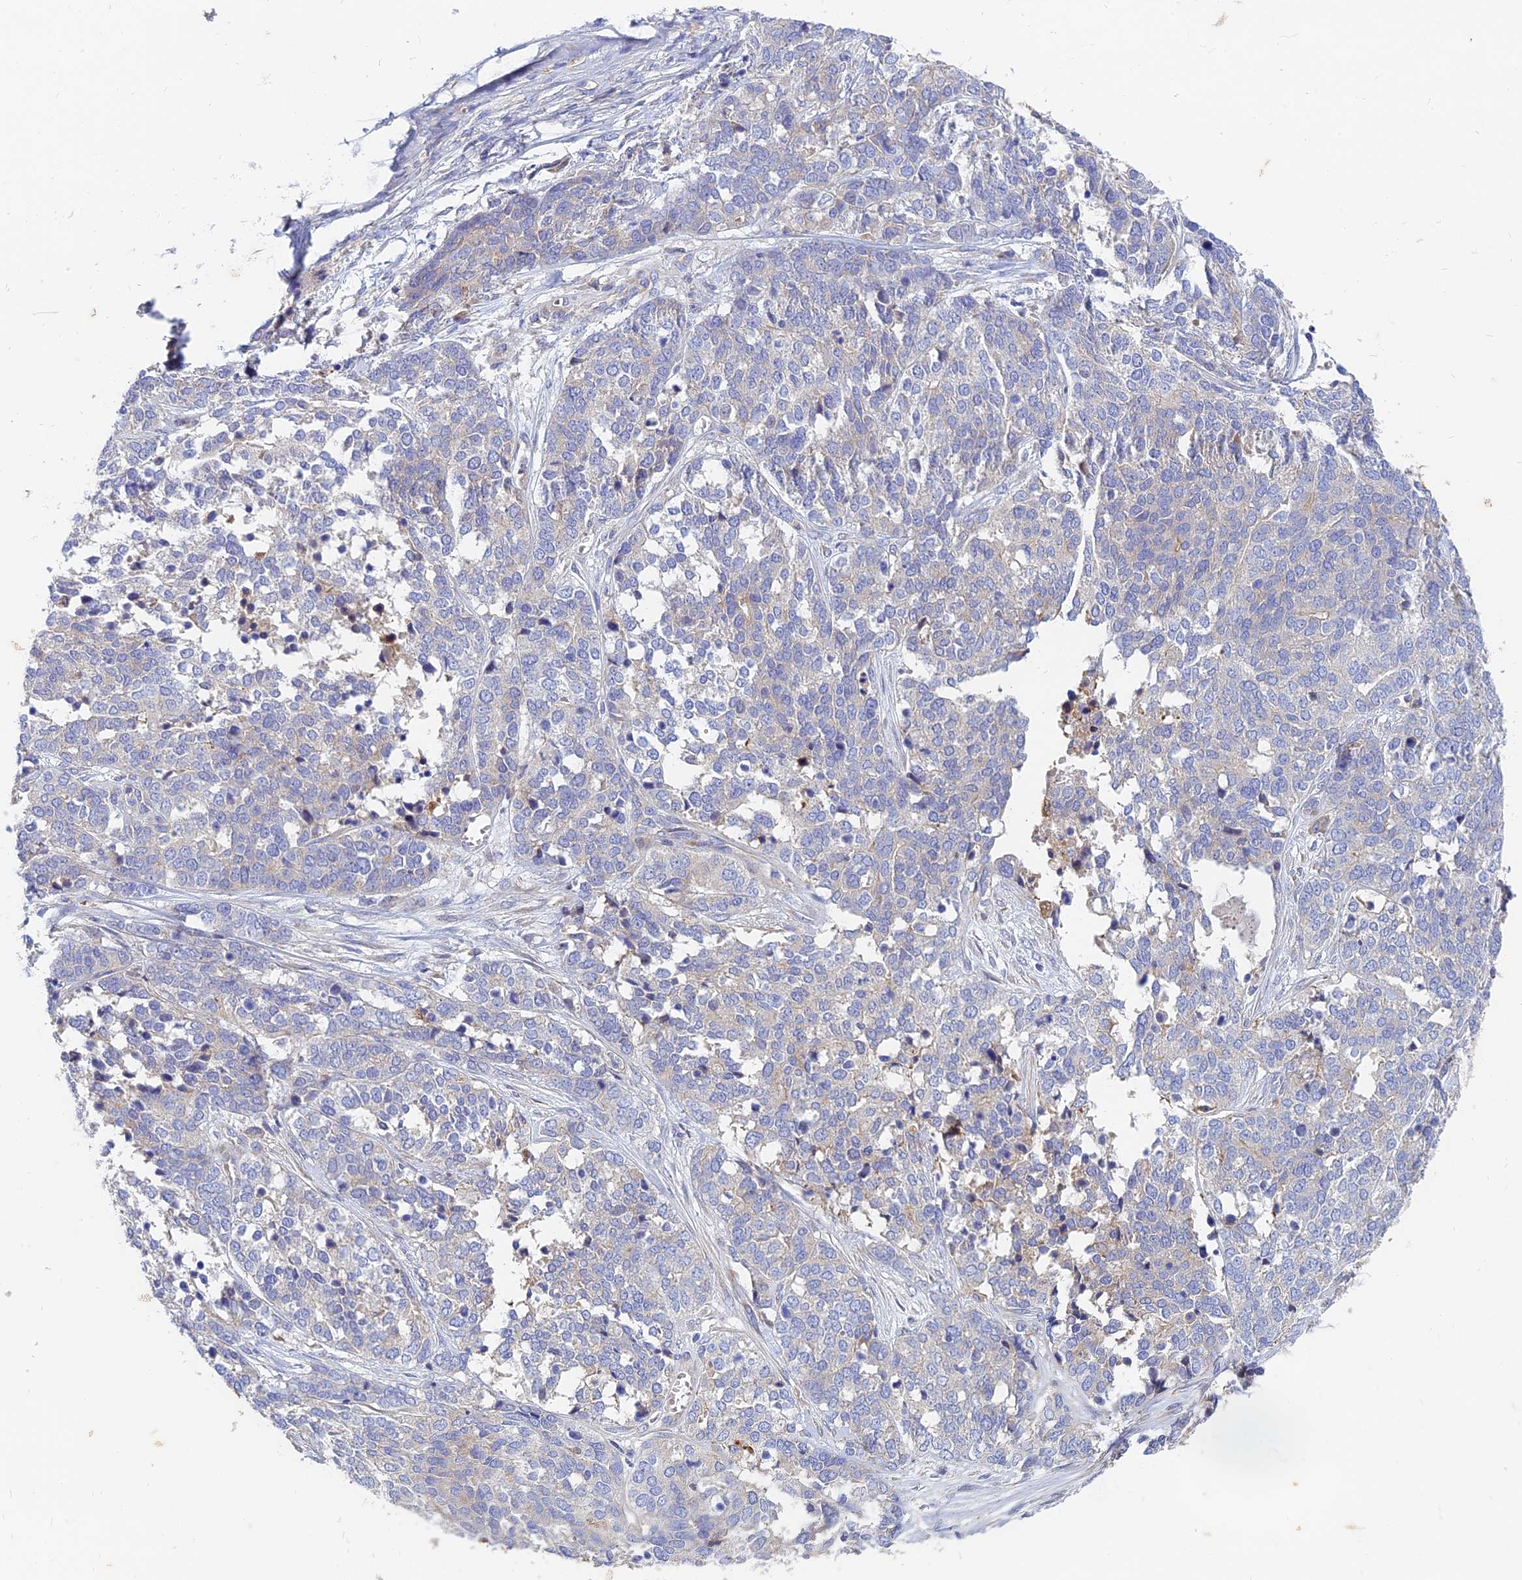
{"staining": {"intensity": "negative", "quantity": "none", "location": "none"}, "tissue": "ovarian cancer", "cell_type": "Tumor cells", "image_type": "cancer", "snomed": [{"axis": "morphology", "description": "Cystadenocarcinoma, serous, NOS"}, {"axis": "topography", "description": "Ovary"}], "caption": "Tumor cells show no significant expression in ovarian cancer.", "gene": "MROH1", "patient": {"sex": "female", "age": 44}}